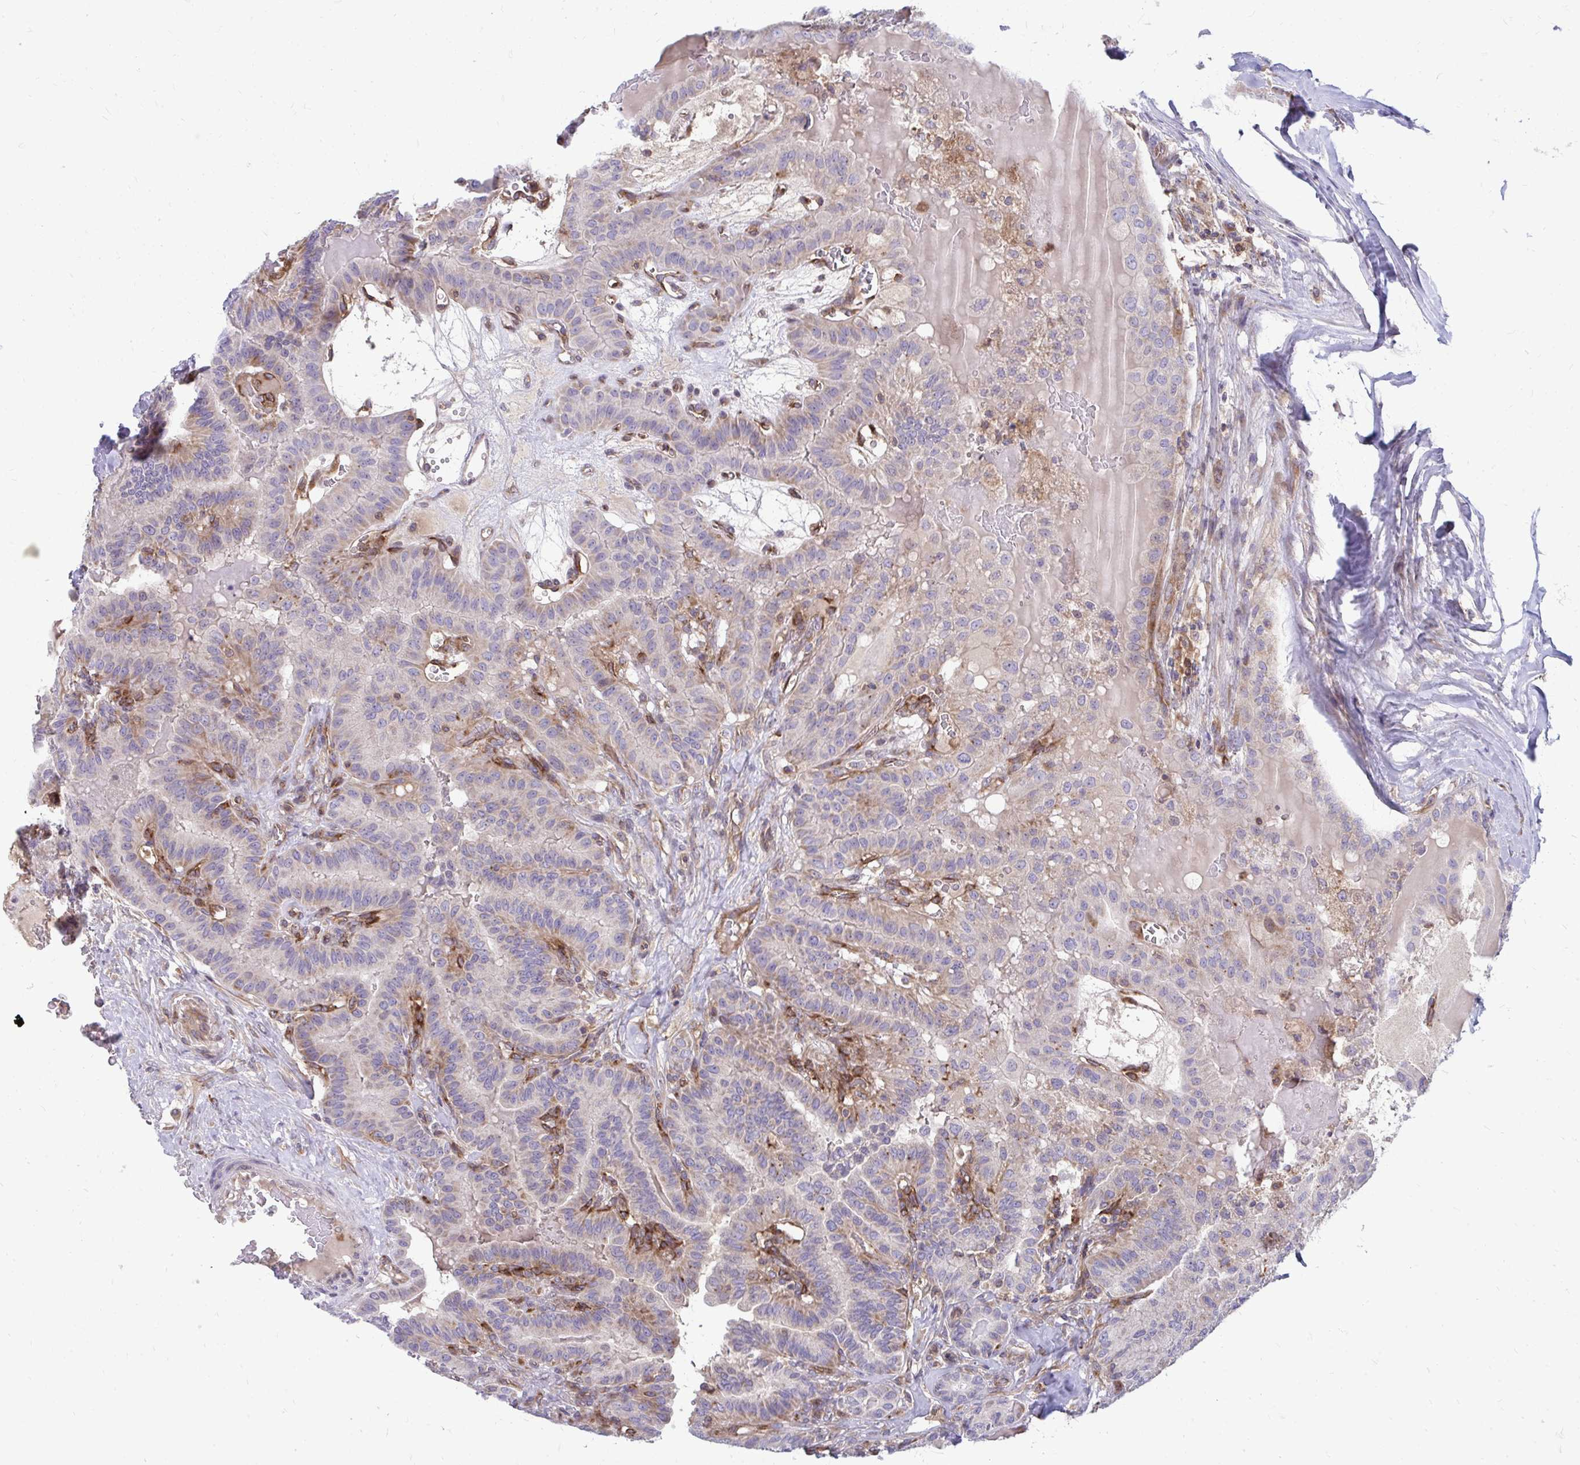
{"staining": {"intensity": "negative", "quantity": "none", "location": "none"}, "tissue": "thyroid cancer", "cell_type": "Tumor cells", "image_type": "cancer", "snomed": [{"axis": "morphology", "description": "Papillary adenocarcinoma, NOS"}, {"axis": "topography", "description": "Thyroid gland"}], "caption": "This histopathology image is of thyroid papillary adenocarcinoma stained with immunohistochemistry to label a protein in brown with the nuclei are counter-stained blue. There is no staining in tumor cells.", "gene": "ASAP1", "patient": {"sex": "male", "age": 87}}